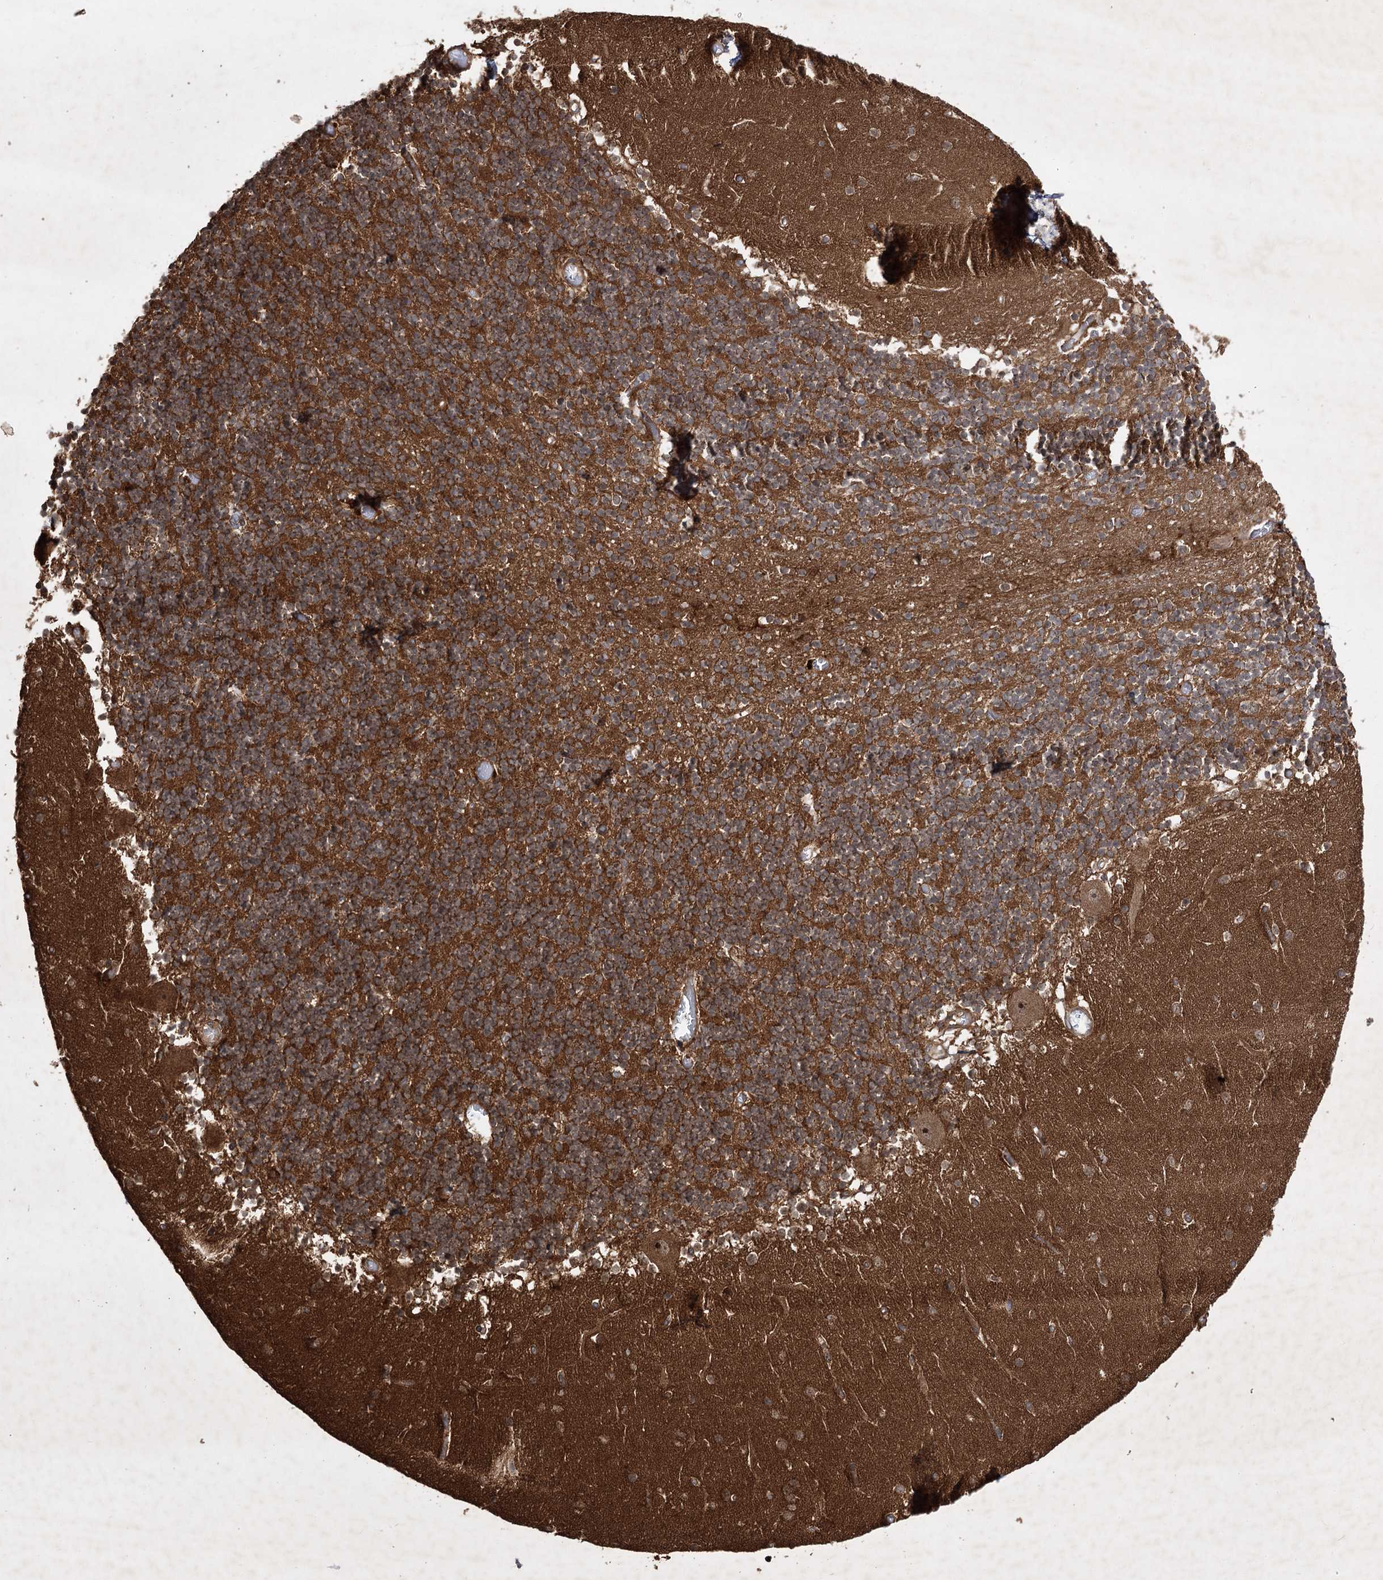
{"staining": {"intensity": "strong", "quantity": ">75%", "location": "cytoplasmic/membranous"}, "tissue": "cerebellum", "cell_type": "Cells in granular layer", "image_type": "normal", "snomed": [{"axis": "morphology", "description": "Normal tissue, NOS"}, {"axis": "topography", "description": "Cerebellum"}], "caption": "Brown immunohistochemical staining in unremarkable human cerebellum demonstrates strong cytoplasmic/membranous staining in about >75% of cells in granular layer. (Stains: DAB (3,3'-diaminobenzidine) in brown, nuclei in blue, Microscopy: brightfield microscopy at high magnification).", "gene": "DNAJC13", "patient": {"sex": "female", "age": 28}}